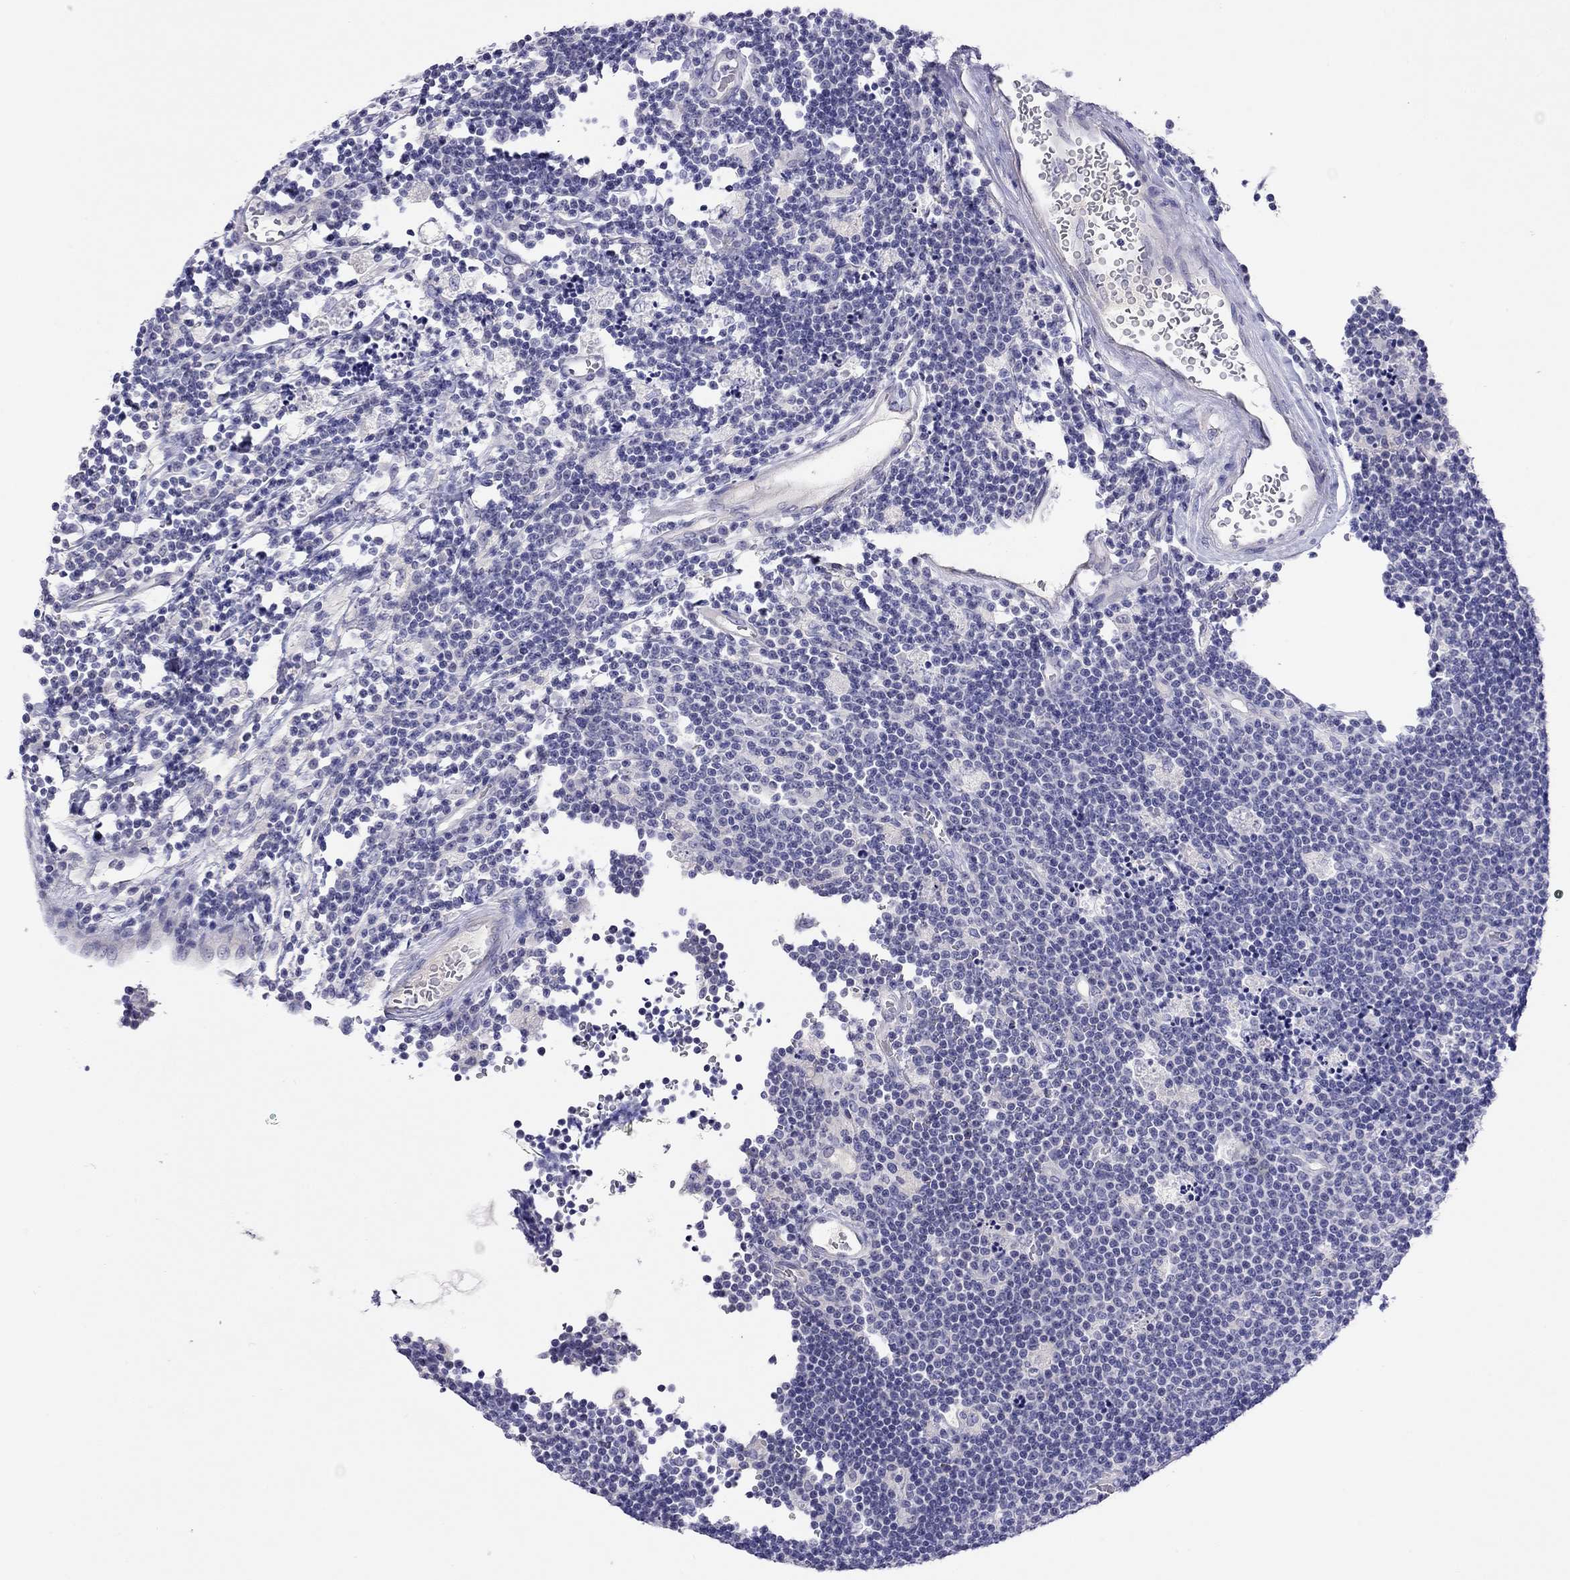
{"staining": {"intensity": "negative", "quantity": "none", "location": "none"}, "tissue": "lymphoma", "cell_type": "Tumor cells", "image_type": "cancer", "snomed": [{"axis": "morphology", "description": "Malignant lymphoma, non-Hodgkin's type, Low grade"}, {"axis": "topography", "description": "Brain"}], "caption": "This micrograph is of low-grade malignant lymphoma, non-Hodgkin's type stained with immunohistochemistry to label a protein in brown with the nuclei are counter-stained blue. There is no positivity in tumor cells.", "gene": "CAPNS2", "patient": {"sex": "female", "age": 66}}